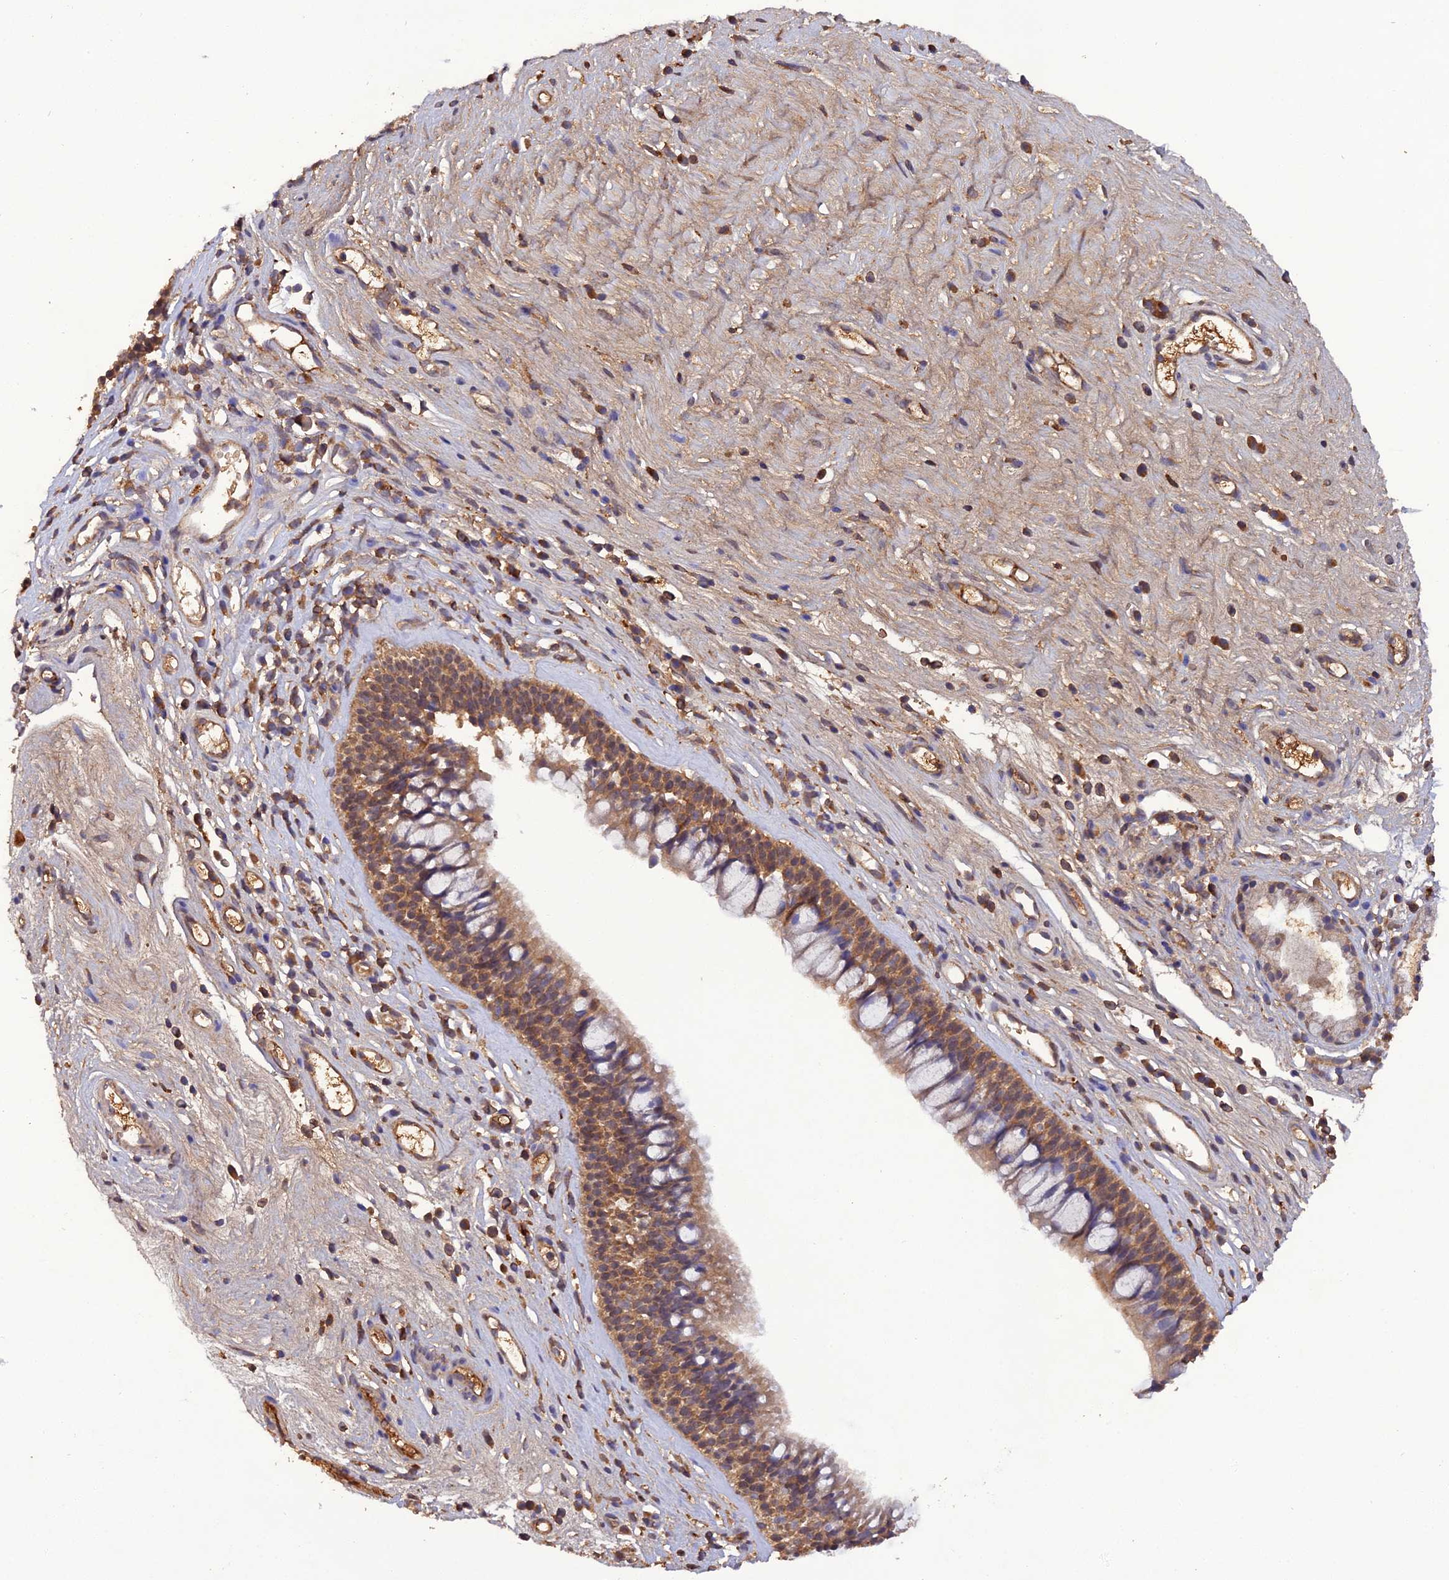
{"staining": {"intensity": "moderate", "quantity": ">75%", "location": "cytoplasmic/membranous"}, "tissue": "nasopharynx", "cell_type": "Respiratory epithelial cells", "image_type": "normal", "snomed": [{"axis": "morphology", "description": "Normal tissue, NOS"}, {"axis": "morphology", "description": "Inflammation, NOS"}, {"axis": "morphology", "description": "Malignant melanoma, Metastatic site"}, {"axis": "topography", "description": "Nasopharynx"}], "caption": "The immunohistochemical stain shows moderate cytoplasmic/membranous staining in respiratory epithelial cells of benign nasopharynx. (Brightfield microscopy of DAB IHC at high magnification).", "gene": "TMEM258", "patient": {"sex": "male", "age": 70}}